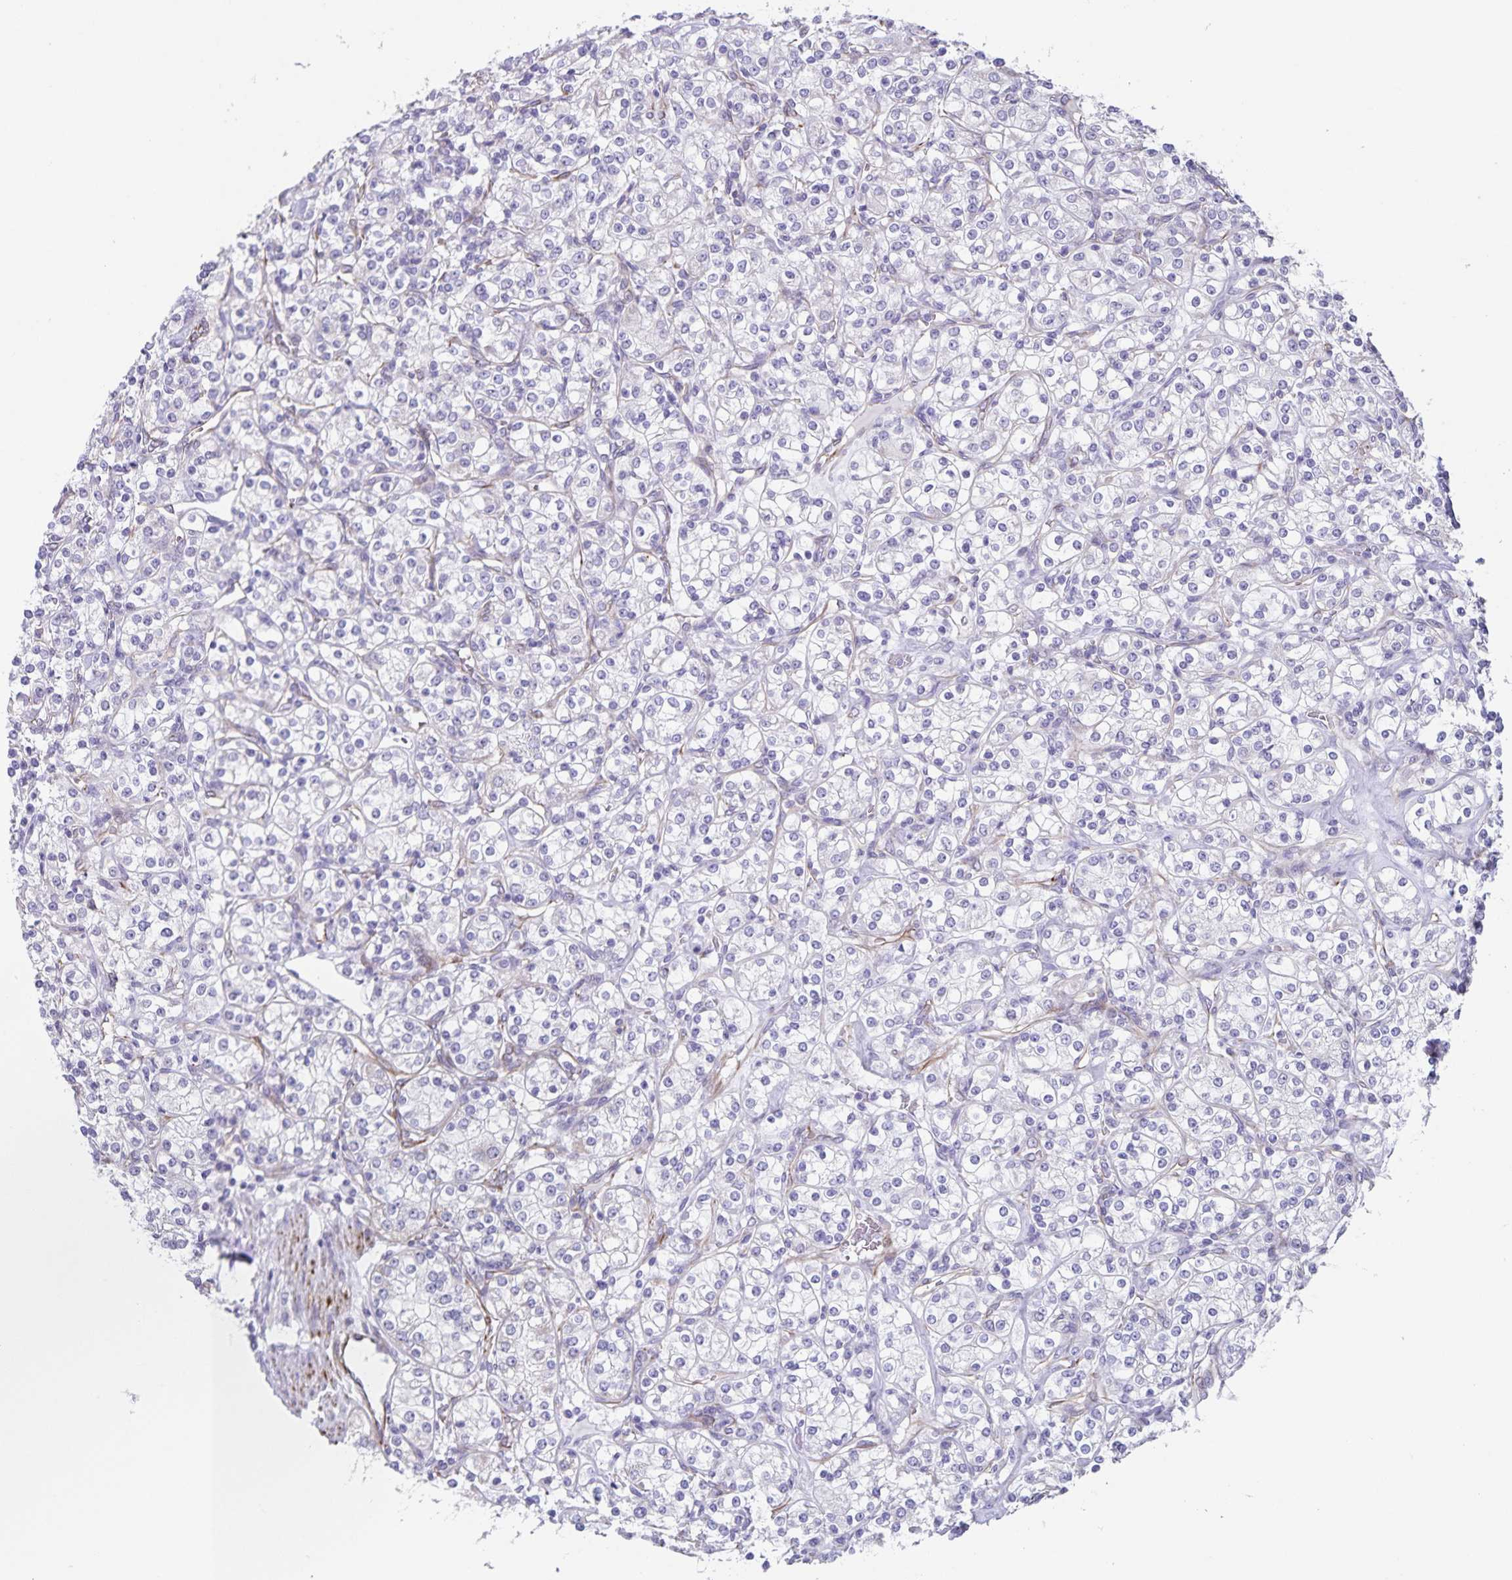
{"staining": {"intensity": "negative", "quantity": "none", "location": "none"}, "tissue": "renal cancer", "cell_type": "Tumor cells", "image_type": "cancer", "snomed": [{"axis": "morphology", "description": "Adenocarcinoma, NOS"}, {"axis": "topography", "description": "Kidney"}], "caption": "Immunohistochemistry (IHC) of renal adenocarcinoma demonstrates no positivity in tumor cells.", "gene": "SYNM", "patient": {"sex": "male", "age": 77}}